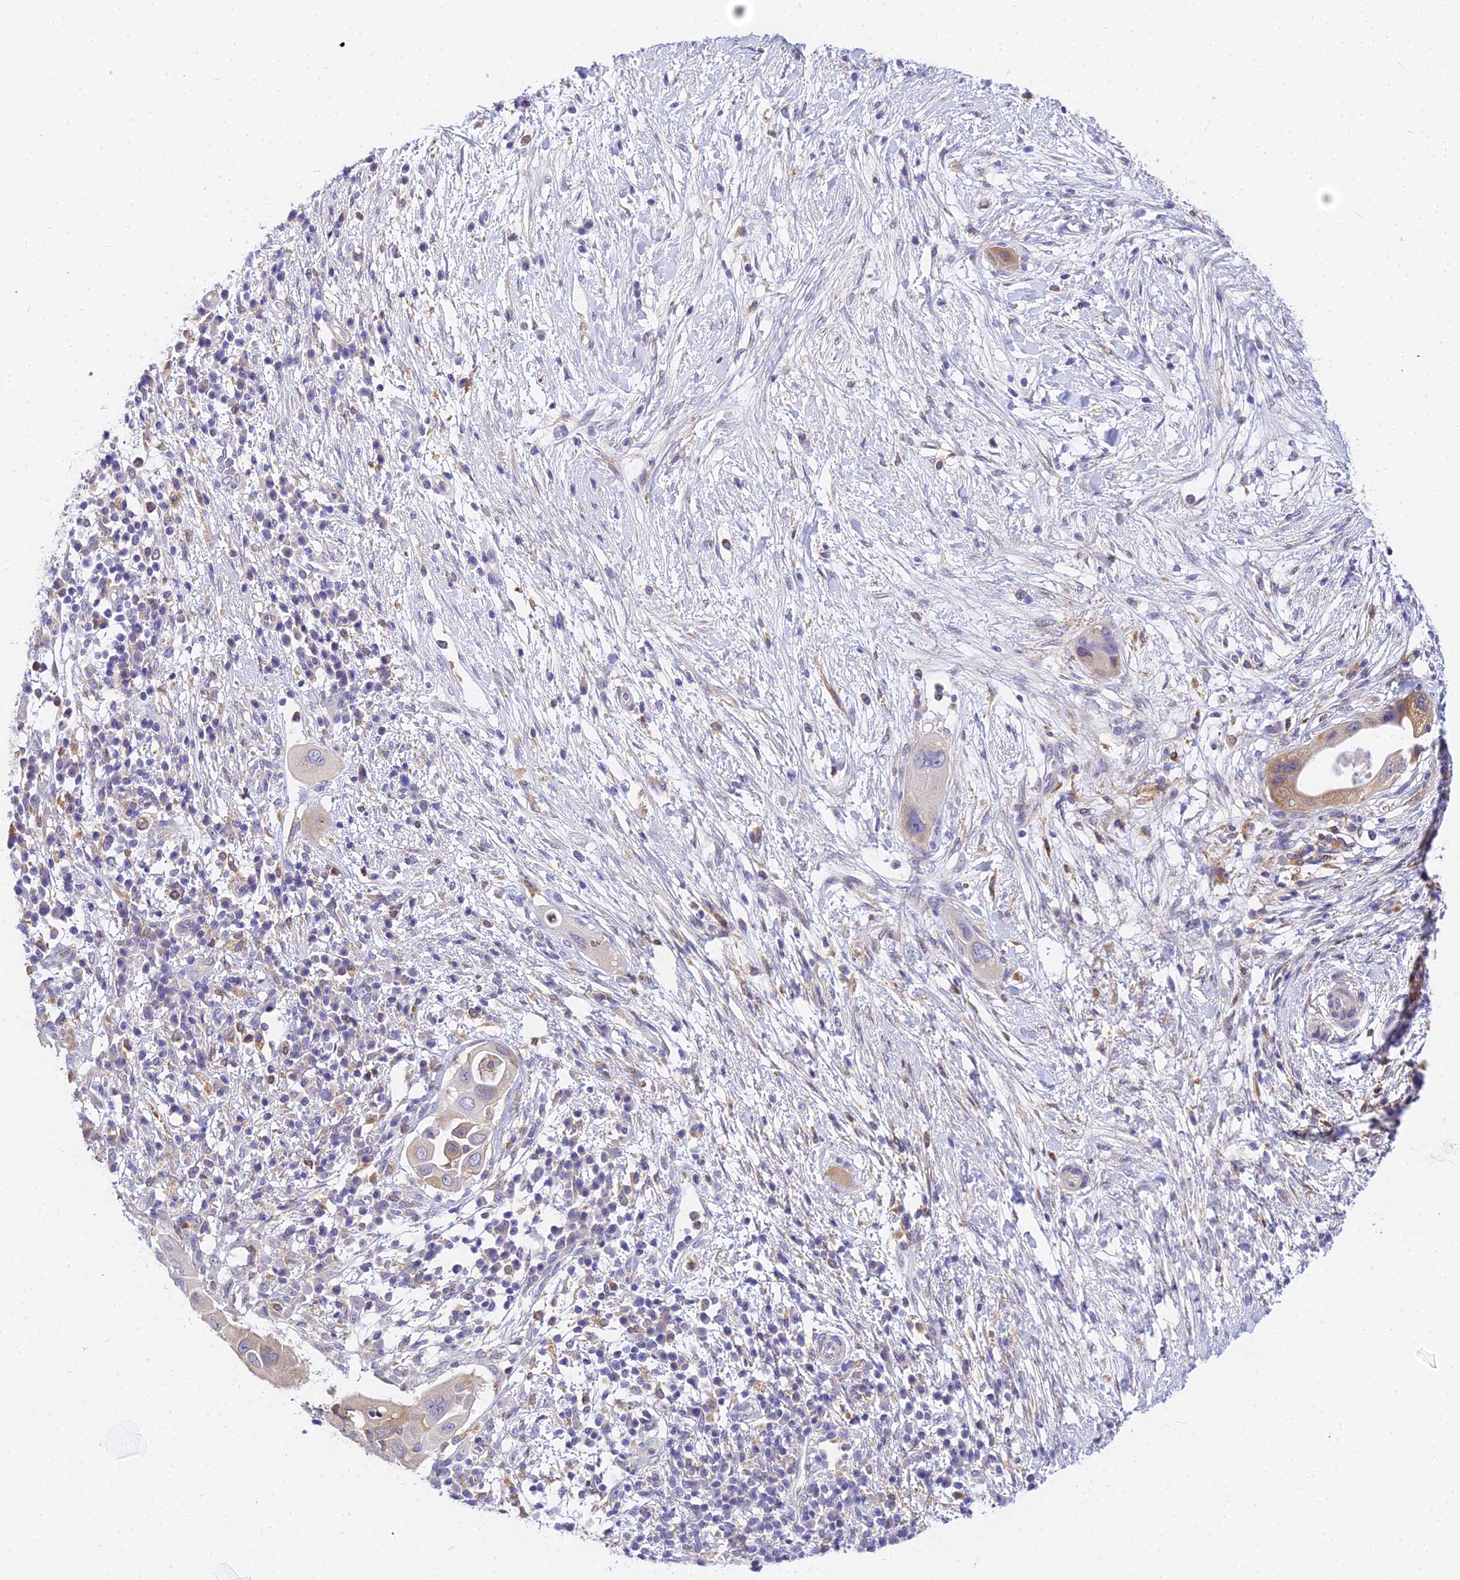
{"staining": {"intensity": "weak", "quantity": "<25%", "location": "cytoplasmic/membranous"}, "tissue": "pancreatic cancer", "cell_type": "Tumor cells", "image_type": "cancer", "snomed": [{"axis": "morphology", "description": "Adenocarcinoma, NOS"}, {"axis": "topography", "description": "Pancreas"}], "caption": "Immunohistochemical staining of human pancreatic adenocarcinoma displays no significant expression in tumor cells. (DAB (3,3'-diaminobenzidine) IHC with hematoxylin counter stain).", "gene": "ARL8B", "patient": {"sex": "male", "age": 68}}